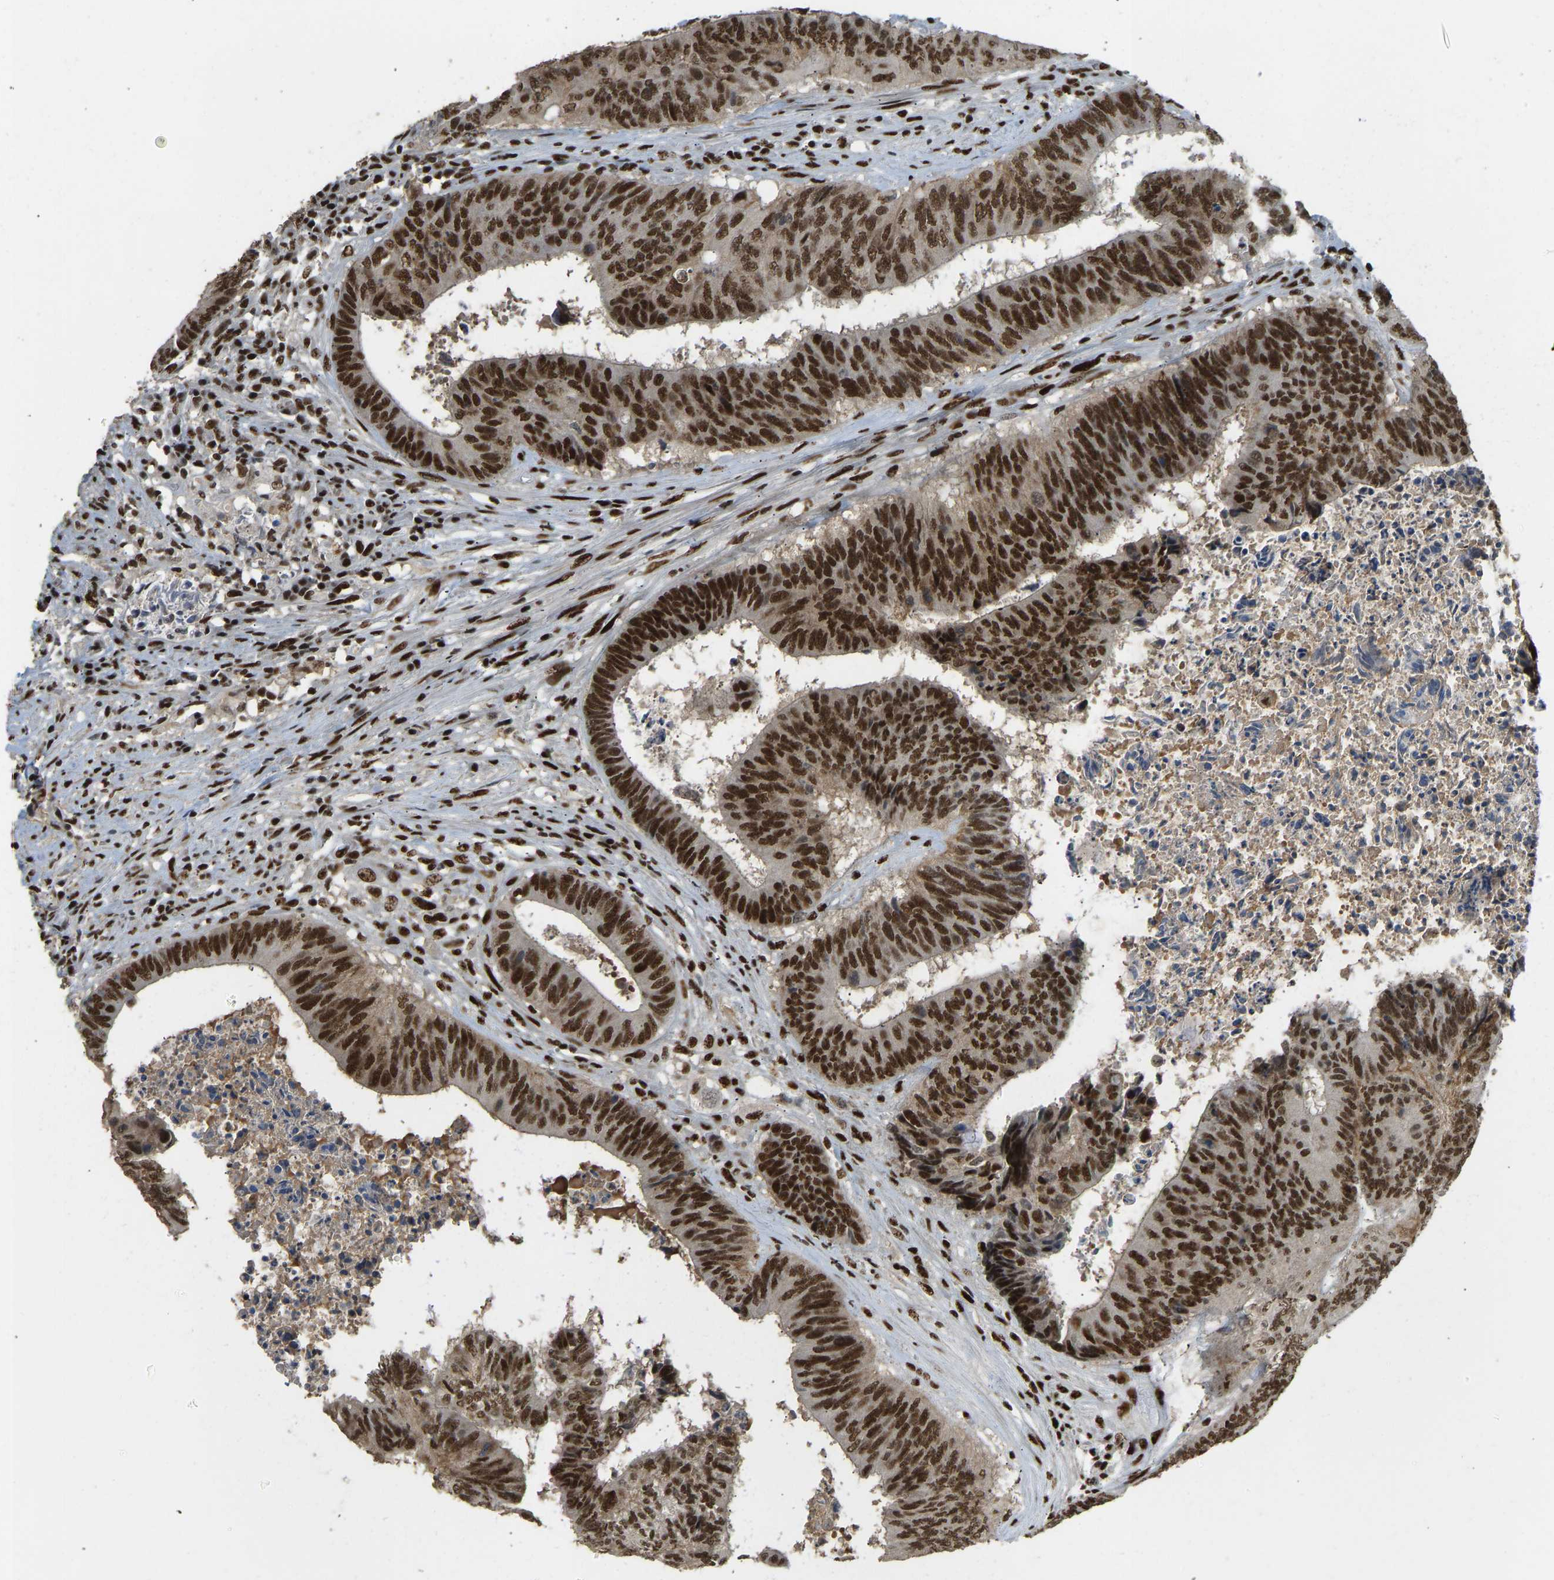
{"staining": {"intensity": "strong", "quantity": ">75%", "location": "nuclear"}, "tissue": "colorectal cancer", "cell_type": "Tumor cells", "image_type": "cancer", "snomed": [{"axis": "morphology", "description": "Adenocarcinoma, NOS"}, {"axis": "topography", "description": "Rectum"}], "caption": "IHC of colorectal cancer (adenocarcinoma) exhibits high levels of strong nuclear positivity in about >75% of tumor cells. (DAB (3,3'-diaminobenzidine) IHC with brightfield microscopy, high magnification).", "gene": "FOXK1", "patient": {"sex": "male", "age": 72}}